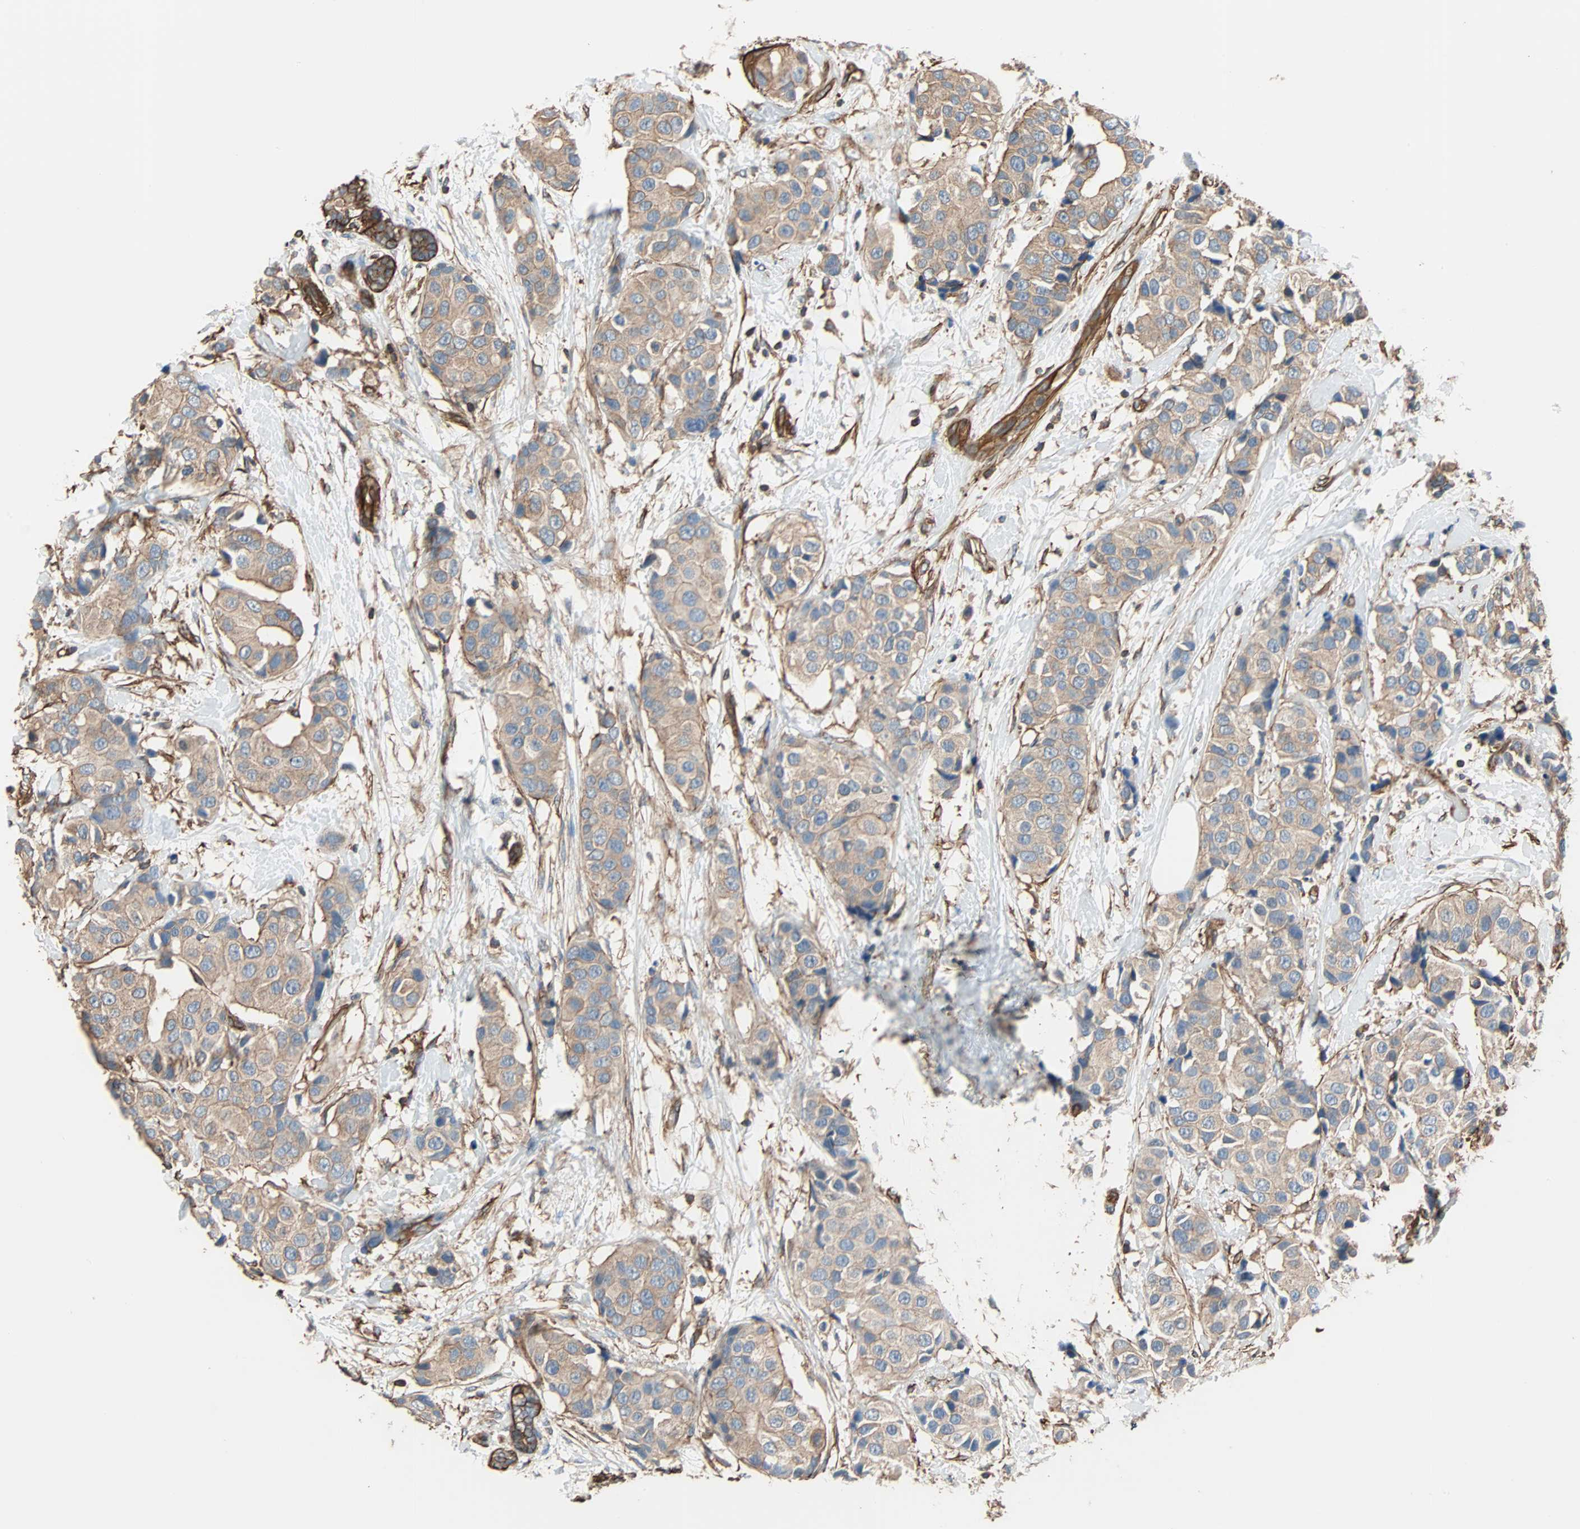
{"staining": {"intensity": "weak", "quantity": ">75%", "location": "cytoplasmic/membranous"}, "tissue": "breast cancer", "cell_type": "Tumor cells", "image_type": "cancer", "snomed": [{"axis": "morphology", "description": "Normal tissue, NOS"}, {"axis": "morphology", "description": "Duct carcinoma"}, {"axis": "topography", "description": "Breast"}], "caption": "Protein staining displays weak cytoplasmic/membranous positivity in approximately >75% of tumor cells in breast intraductal carcinoma.", "gene": "GALNT10", "patient": {"sex": "female", "age": 39}}